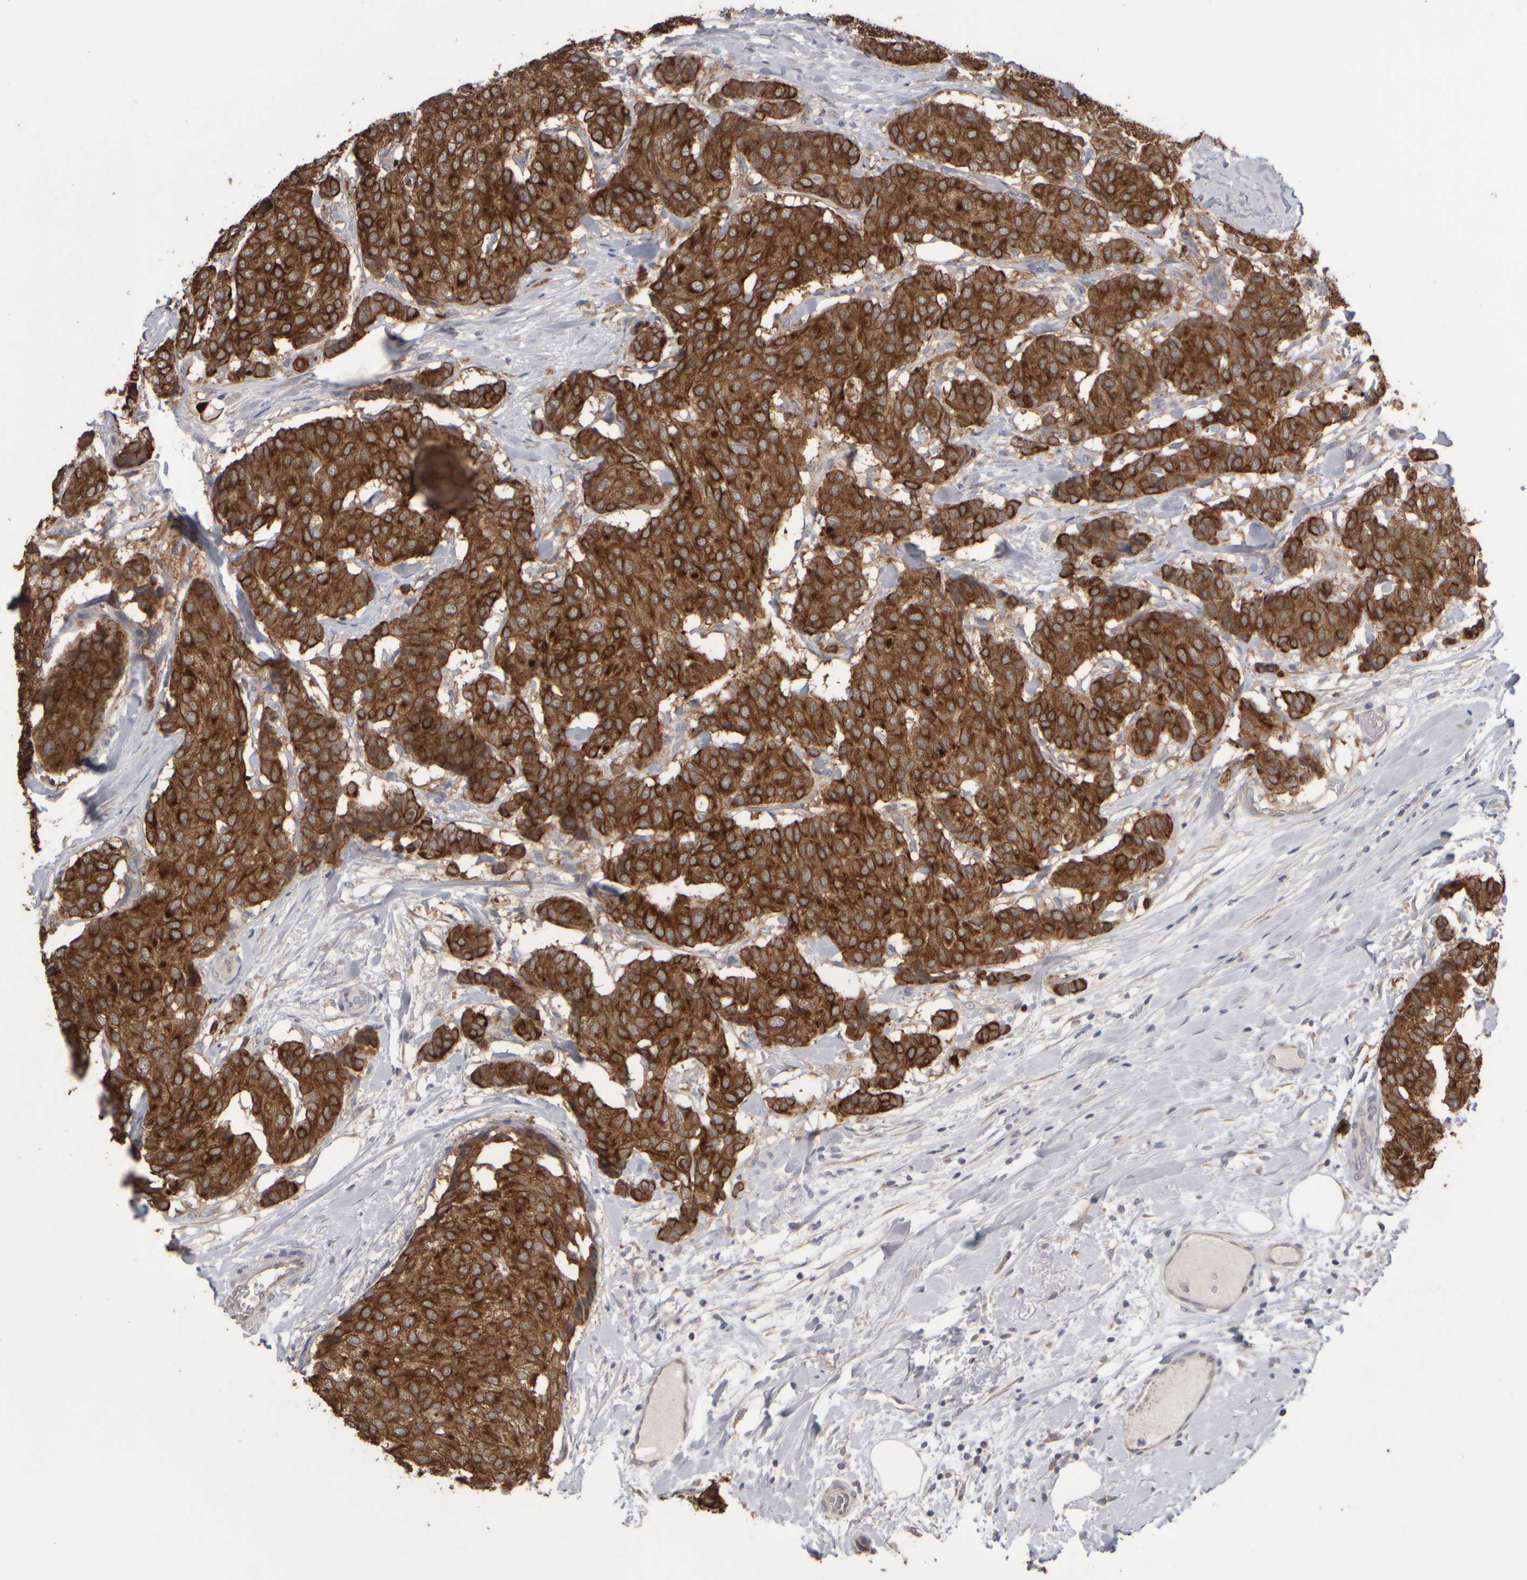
{"staining": {"intensity": "strong", "quantity": ">75%", "location": "cytoplasmic/membranous"}, "tissue": "breast cancer", "cell_type": "Tumor cells", "image_type": "cancer", "snomed": [{"axis": "morphology", "description": "Duct carcinoma"}, {"axis": "topography", "description": "Breast"}], "caption": "An image showing strong cytoplasmic/membranous staining in approximately >75% of tumor cells in breast cancer (intraductal carcinoma), as visualized by brown immunohistochemical staining.", "gene": "EPHX2", "patient": {"sex": "female", "age": 75}}